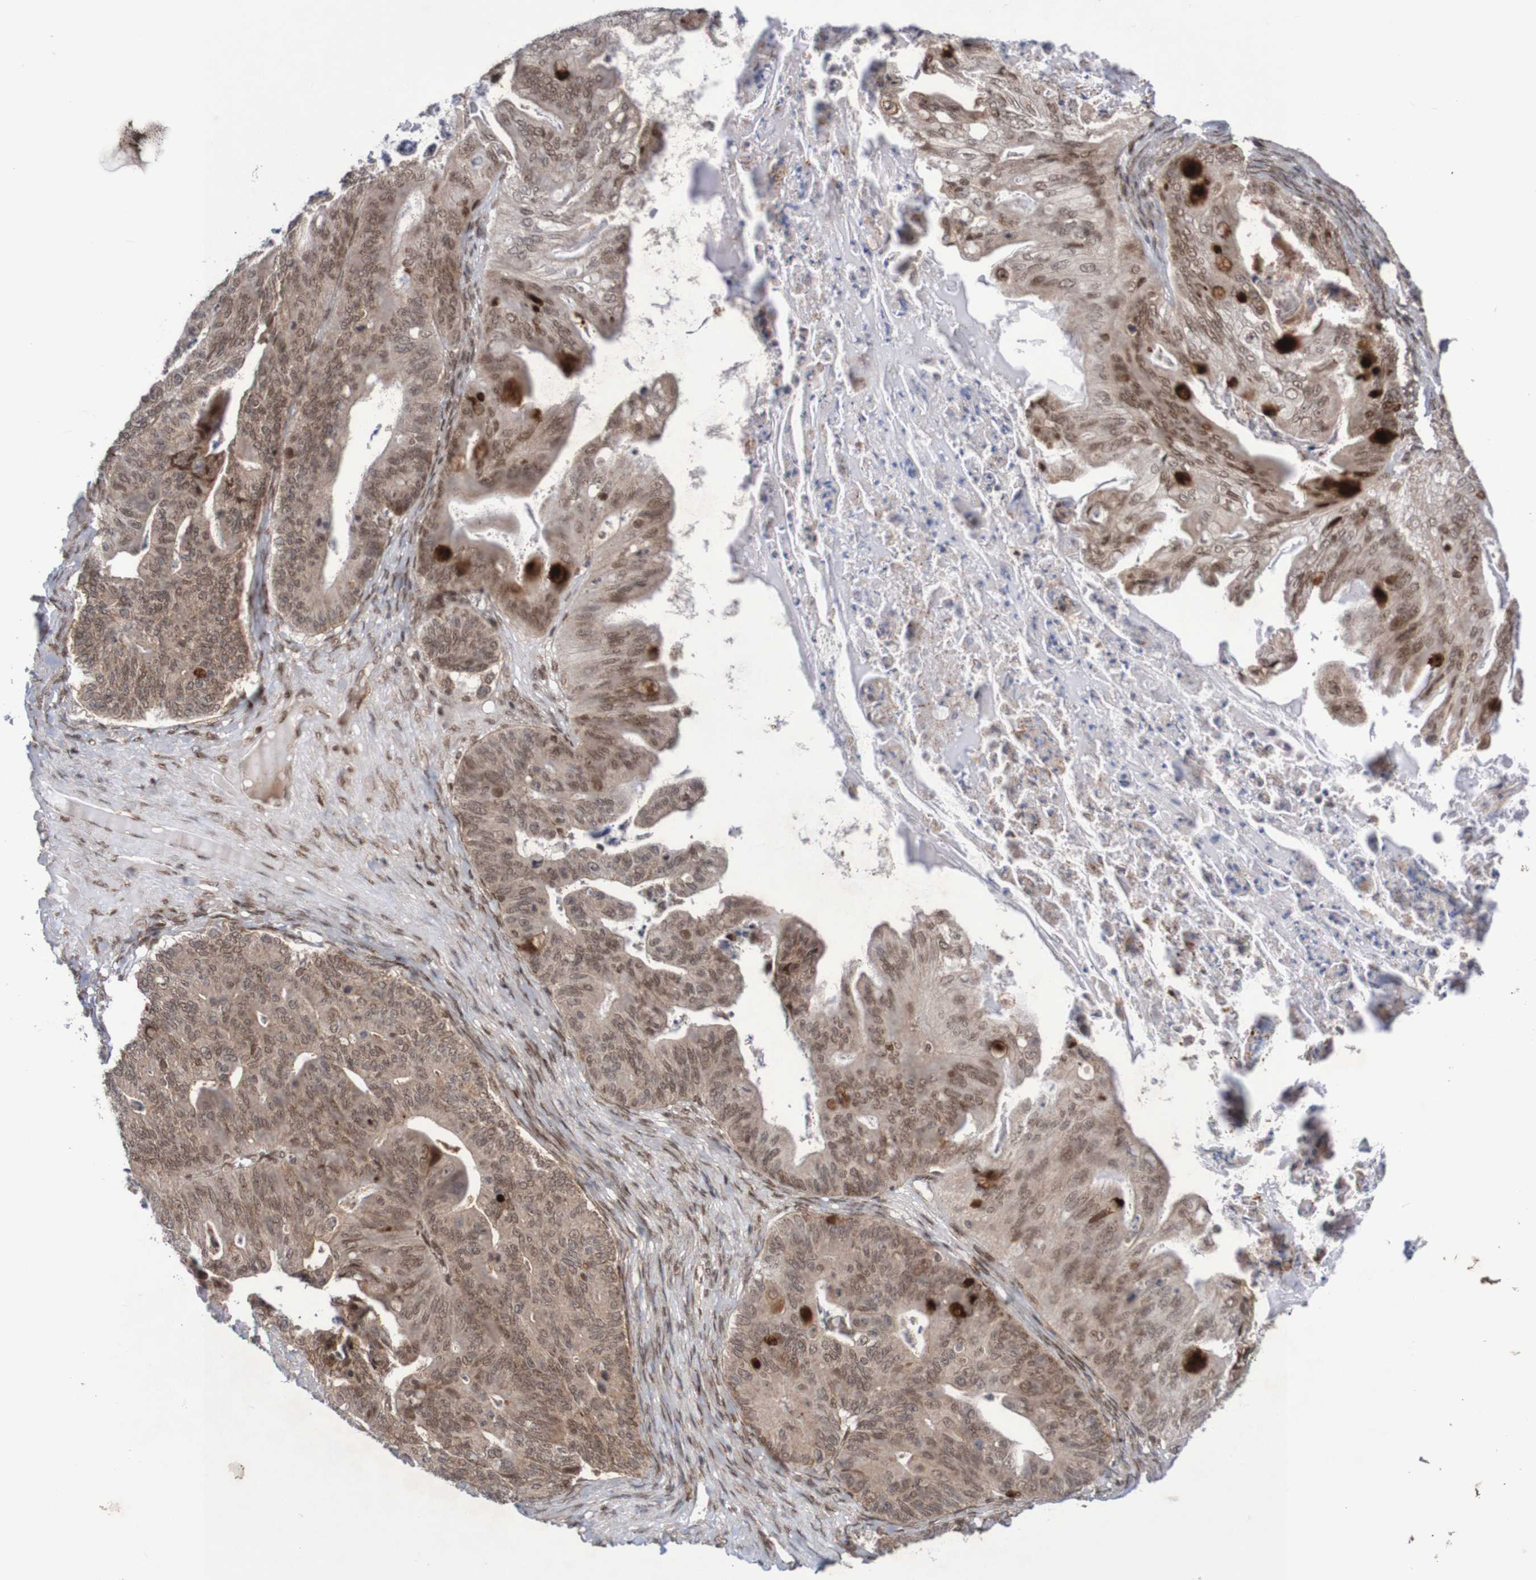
{"staining": {"intensity": "weak", "quantity": ">75%", "location": "cytoplasmic/membranous,nuclear"}, "tissue": "ovarian cancer", "cell_type": "Tumor cells", "image_type": "cancer", "snomed": [{"axis": "morphology", "description": "Cystadenocarcinoma, mucinous, NOS"}, {"axis": "topography", "description": "Ovary"}], "caption": "An IHC micrograph of tumor tissue is shown. Protein staining in brown shows weak cytoplasmic/membranous and nuclear positivity in ovarian cancer (mucinous cystadenocarcinoma) within tumor cells.", "gene": "ITLN1", "patient": {"sex": "female", "age": 37}}